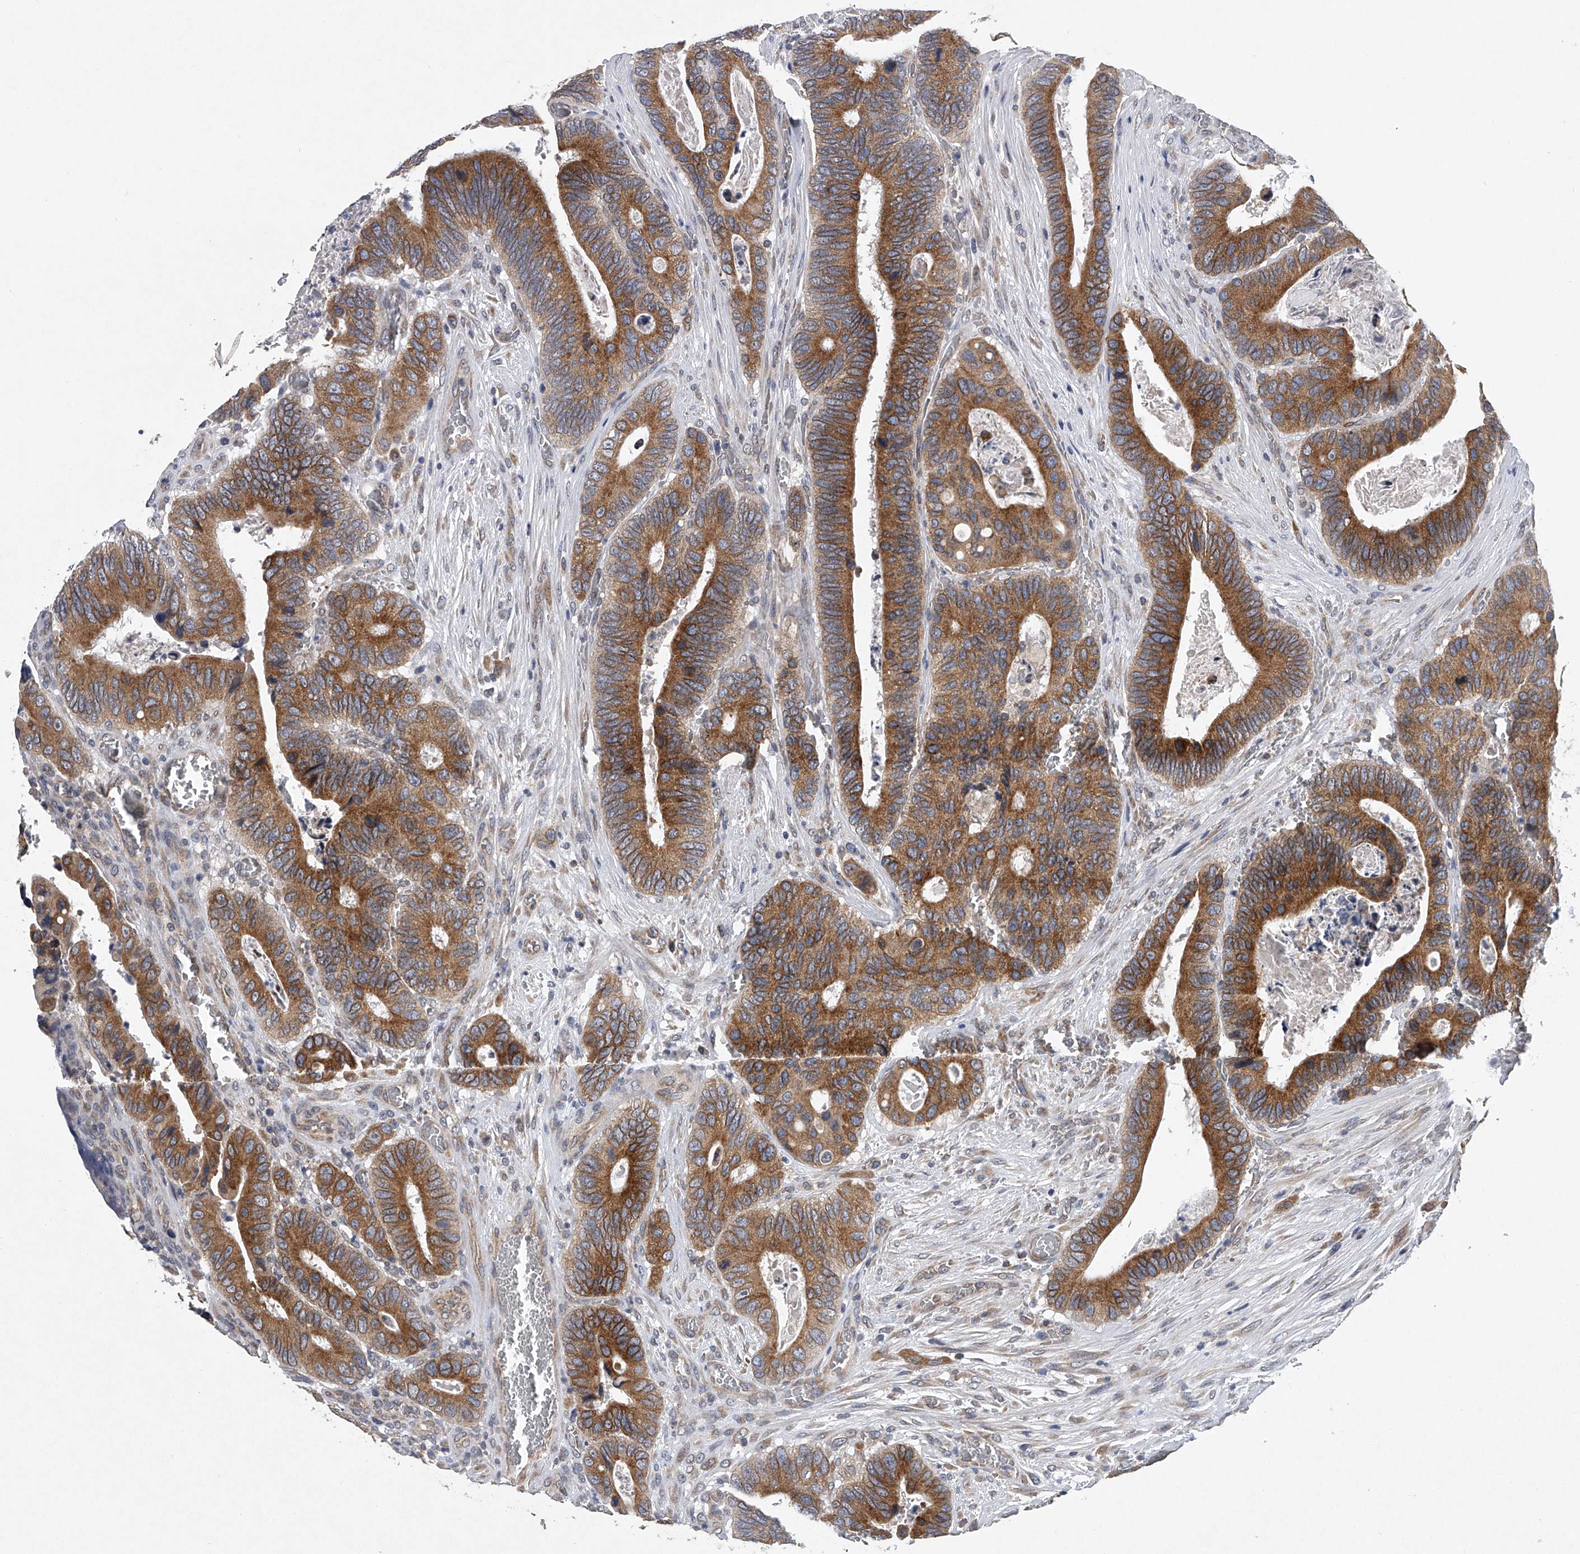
{"staining": {"intensity": "strong", "quantity": ">75%", "location": "cytoplasmic/membranous"}, "tissue": "colorectal cancer", "cell_type": "Tumor cells", "image_type": "cancer", "snomed": [{"axis": "morphology", "description": "Adenocarcinoma, NOS"}, {"axis": "topography", "description": "Colon"}], "caption": "DAB (3,3'-diaminobenzidine) immunohistochemical staining of human adenocarcinoma (colorectal) exhibits strong cytoplasmic/membranous protein staining in about >75% of tumor cells. The protein is stained brown, and the nuclei are stained in blue (DAB IHC with brightfield microscopy, high magnification).", "gene": "RNF5", "patient": {"sex": "male", "age": 72}}